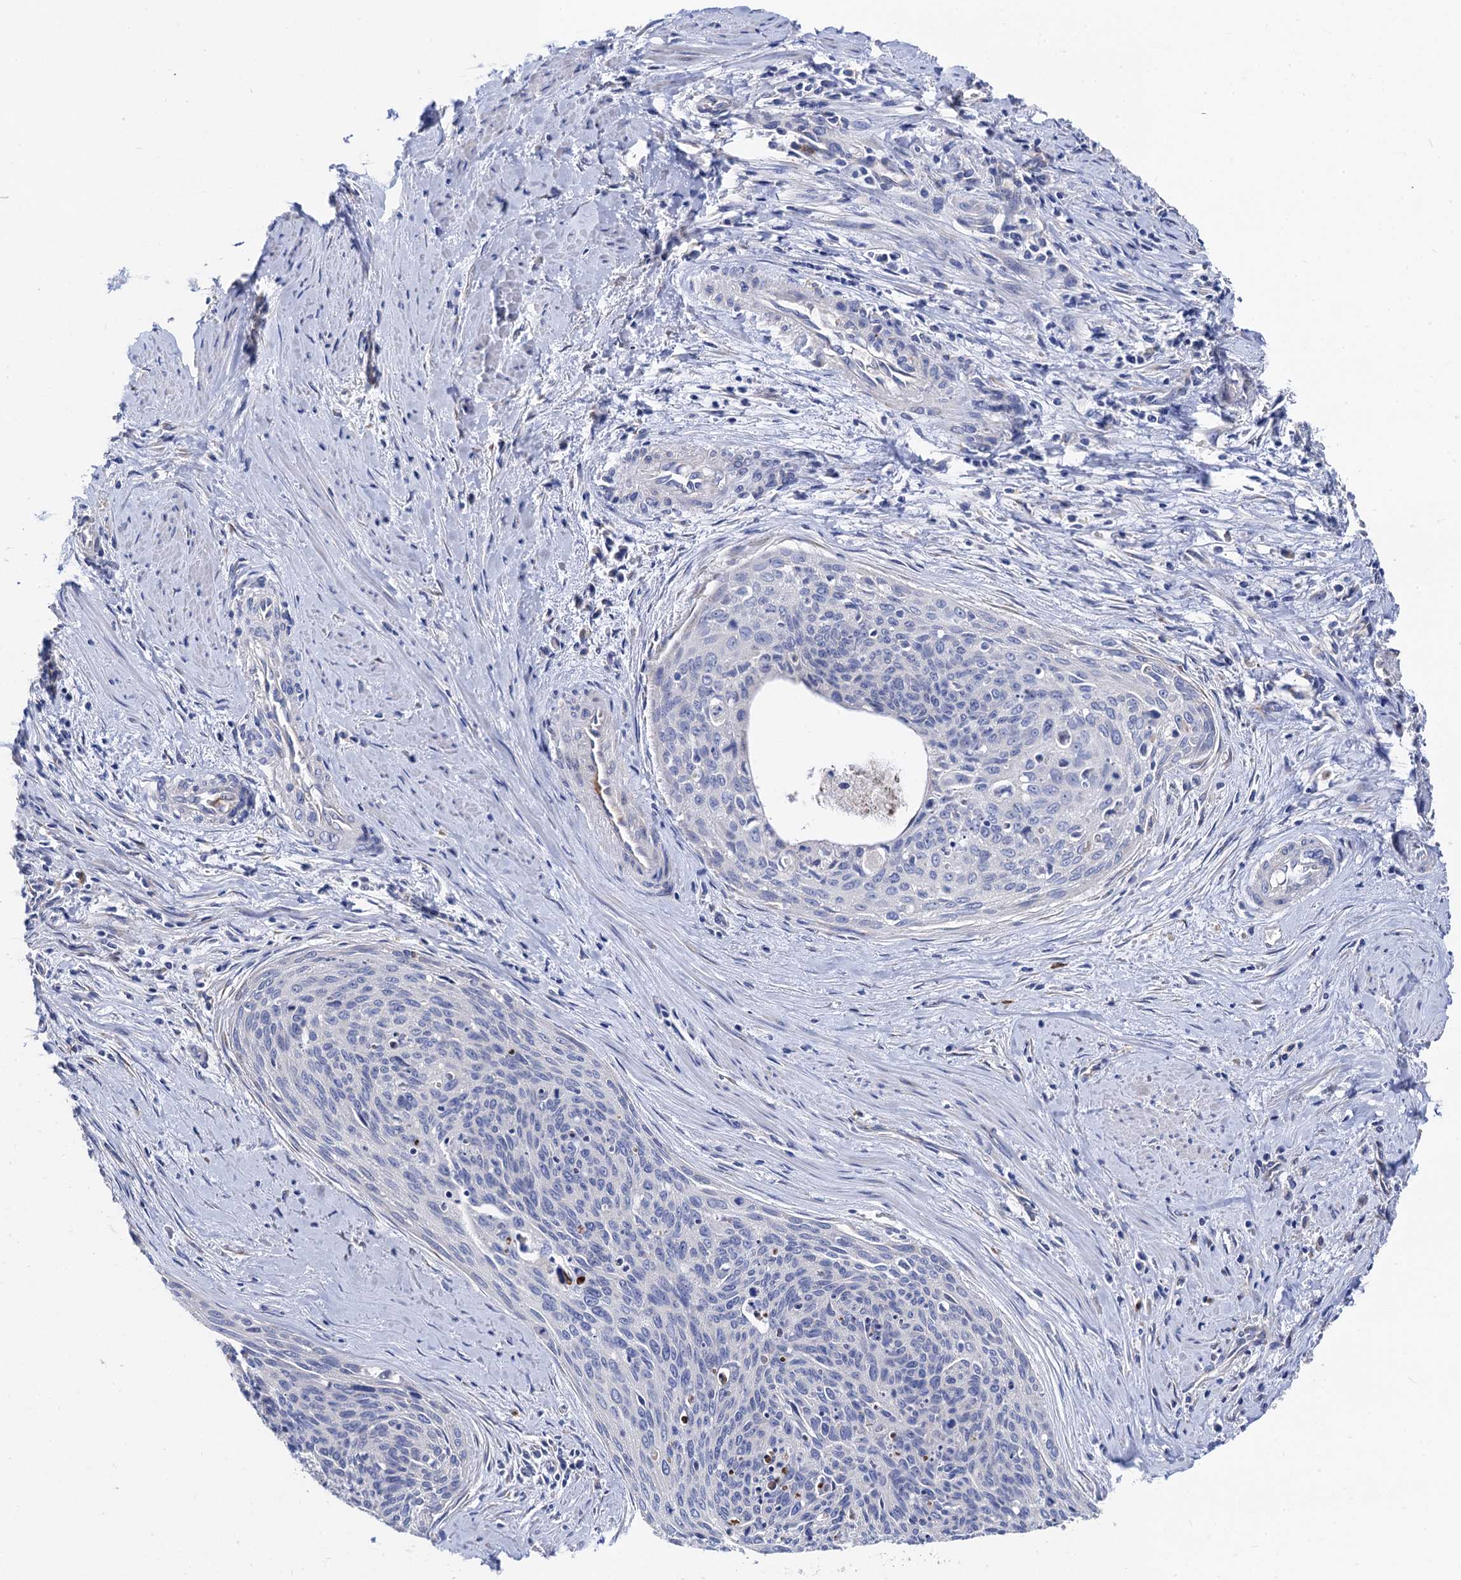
{"staining": {"intensity": "negative", "quantity": "none", "location": "none"}, "tissue": "cervical cancer", "cell_type": "Tumor cells", "image_type": "cancer", "snomed": [{"axis": "morphology", "description": "Squamous cell carcinoma, NOS"}, {"axis": "topography", "description": "Cervix"}], "caption": "This photomicrograph is of squamous cell carcinoma (cervical) stained with immunohistochemistry to label a protein in brown with the nuclei are counter-stained blue. There is no positivity in tumor cells.", "gene": "FREM3", "patient": {"sex": "female", "age": 55}}